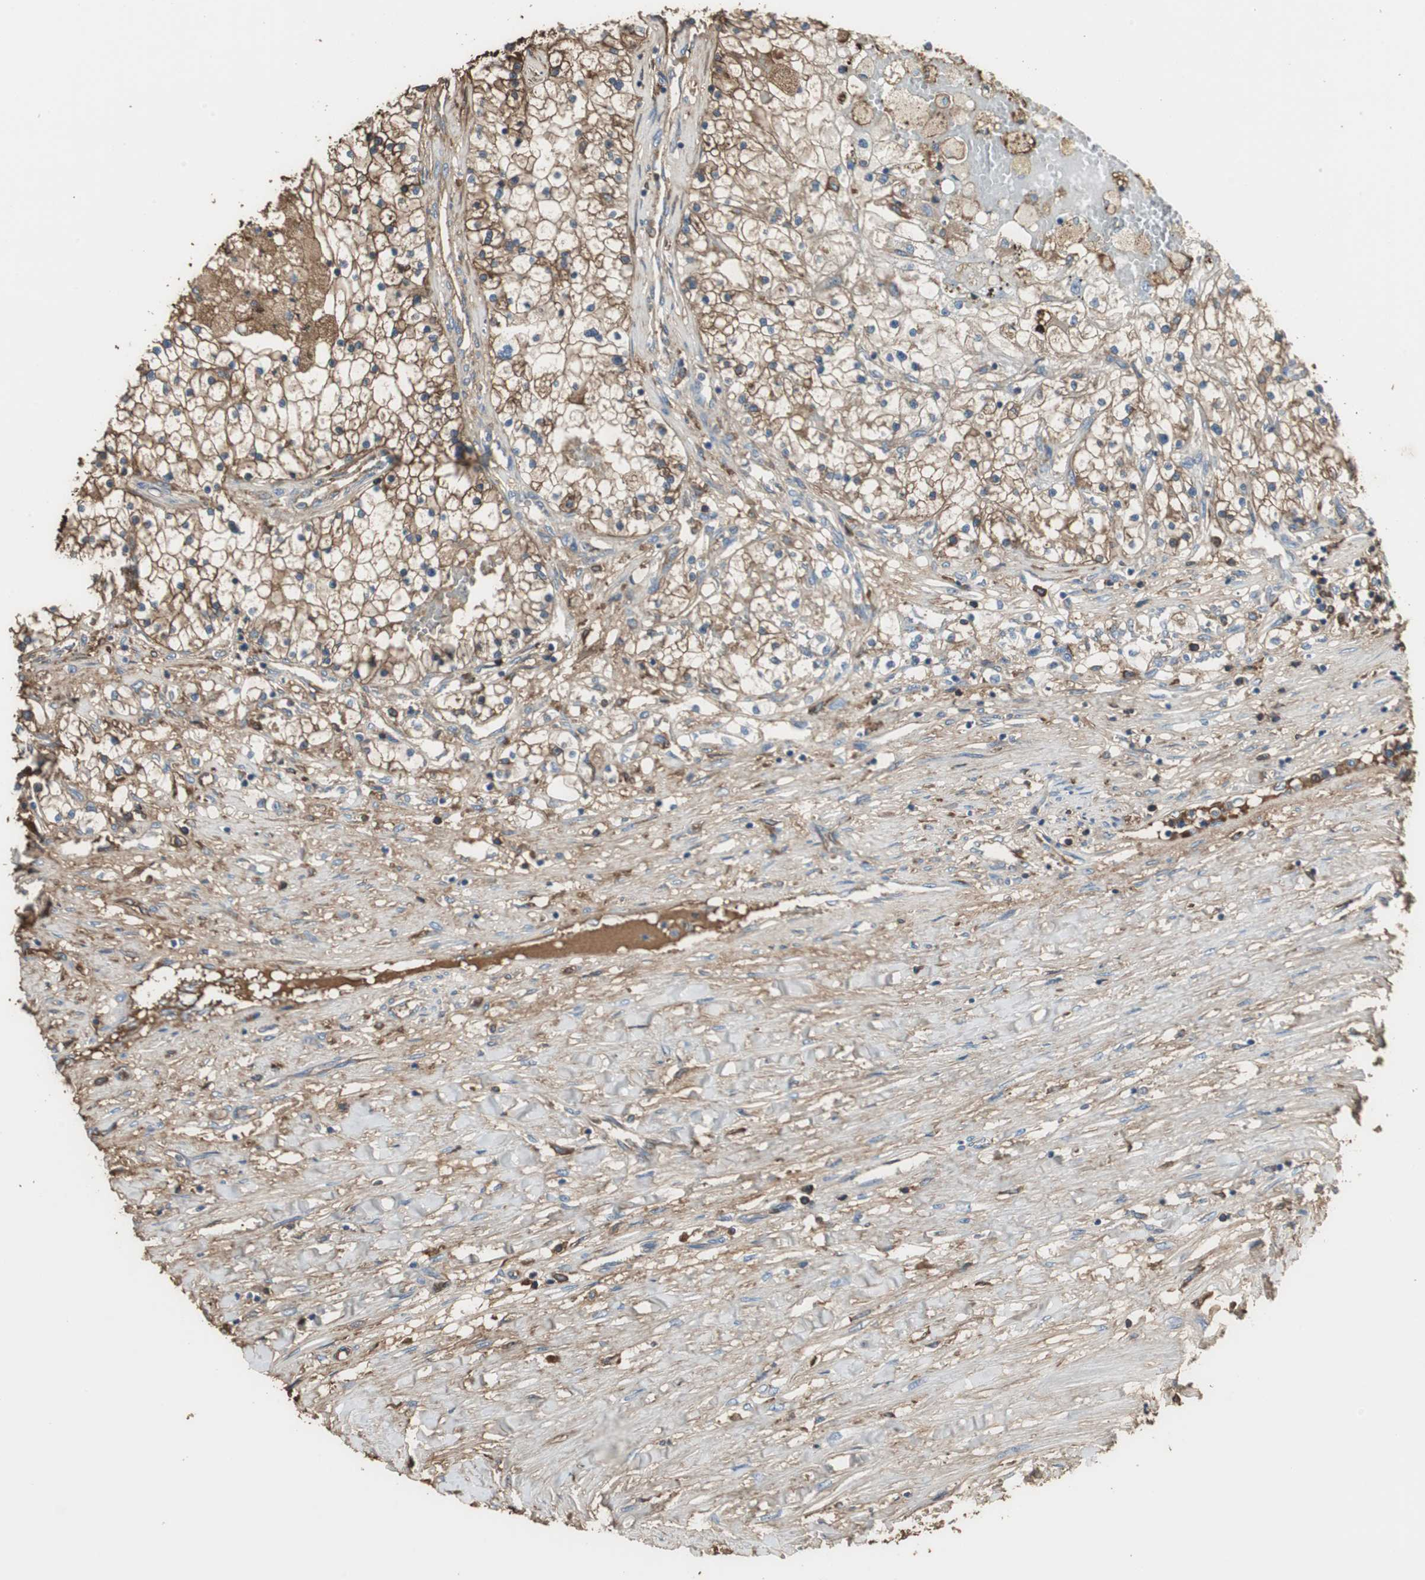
{"staining": {"intensity": "moderate", "quantity": "25%-75%", "location": "cytoplasmic/membranous"}, "tissue": "renal cancer", "cell_type": "Tumor cells", "image_type": "cancer", "snomed": [{"axis": "morphology", "description": "Adenocarcinoma, NOS"}, {"axis": "topography", "description": "Kidney"}], "caption": "Approximately 25%-75% of tumor cells in renal cancer reveal moderate cytoplasmic/membranous protein staining as visualized by brown immunohistochemical staining.", "gene": "IGHA1", "patient": {"sex": "male", "age": 68}}